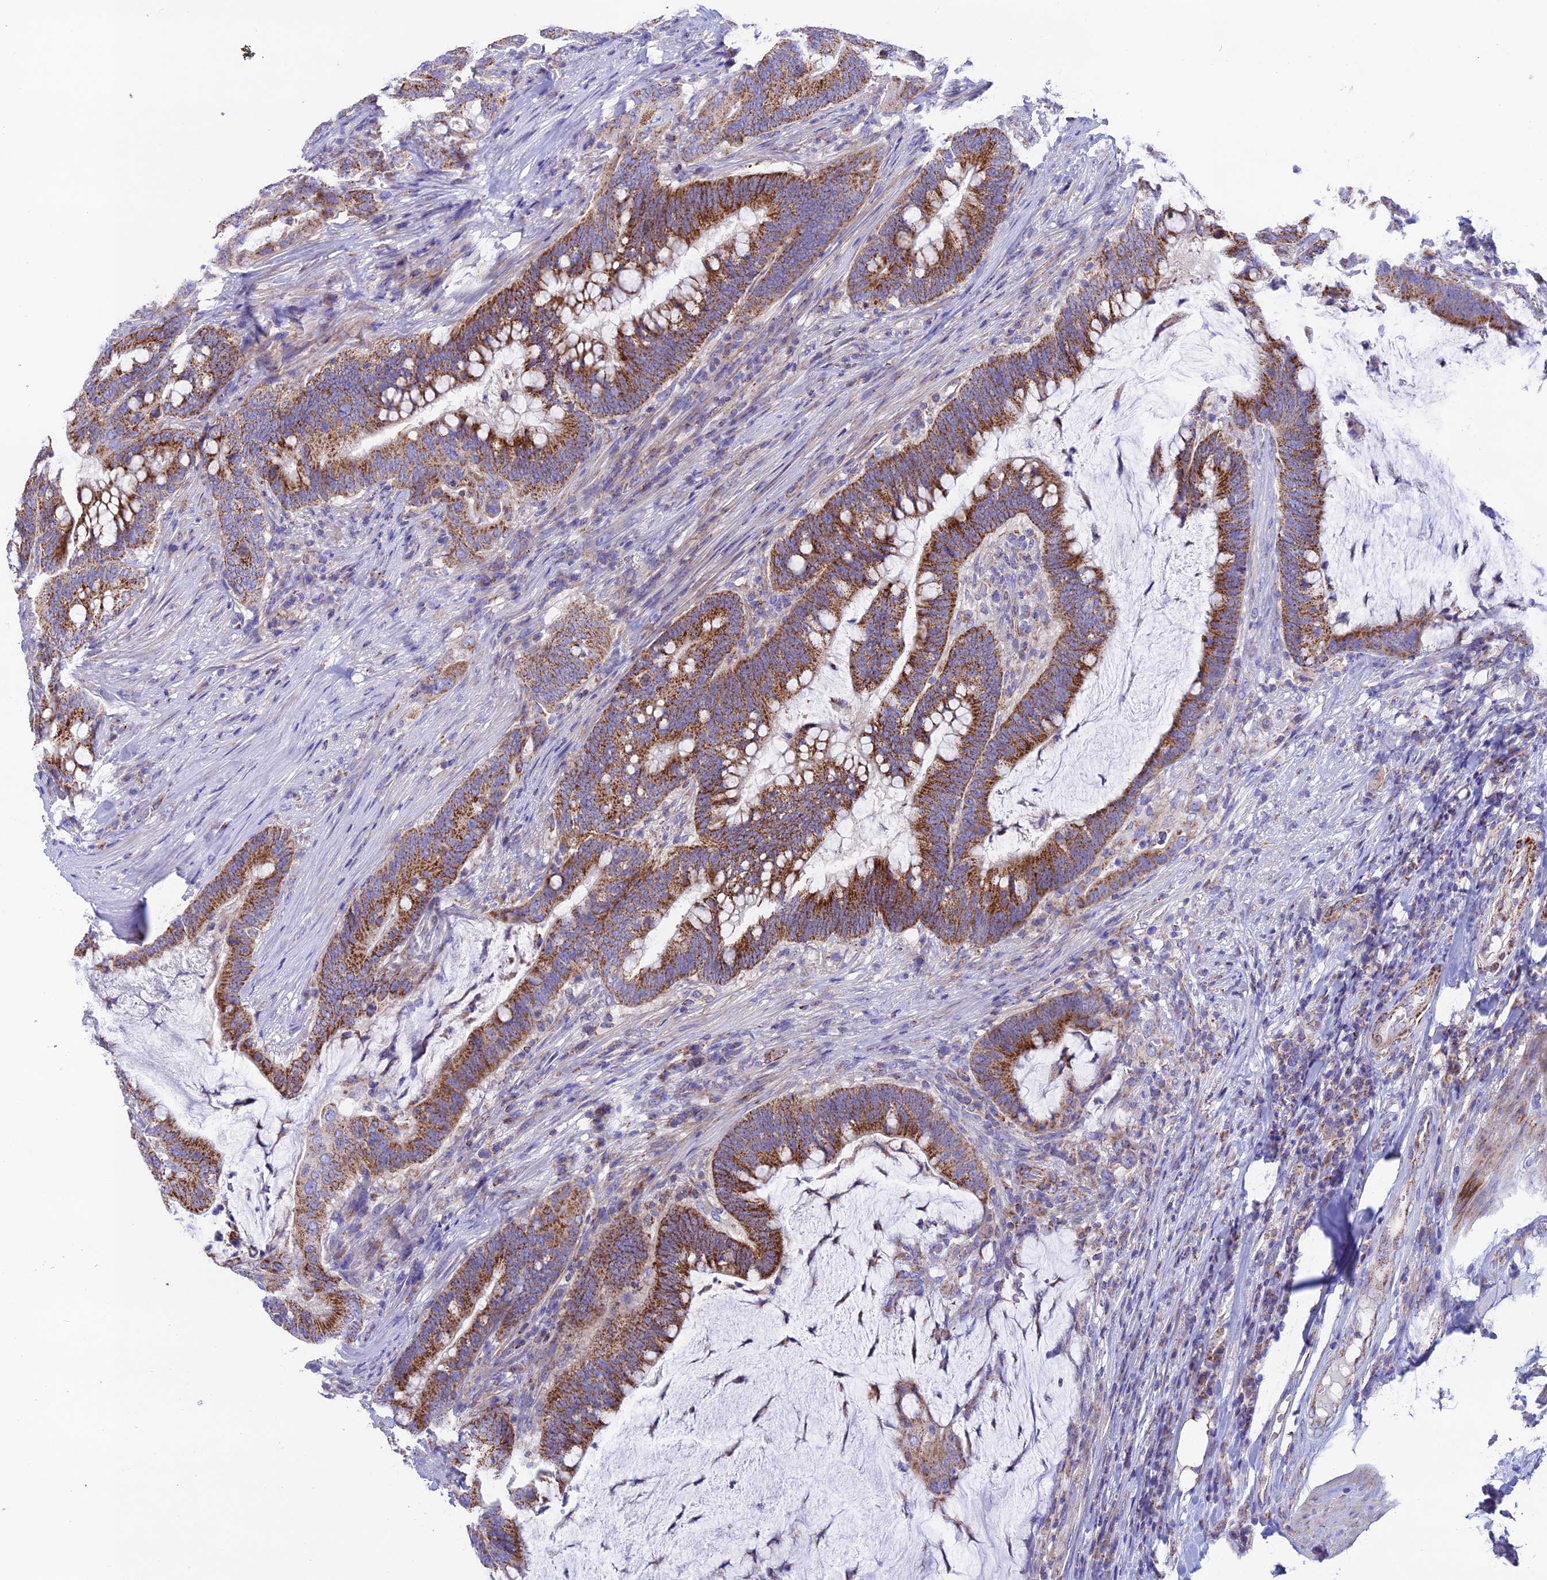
{"staining": {"intensity": "moderate", "quantity": ">75%", "location": "cytoplasmic/membranous"}, "tissue": "colorectal cancer", "cell_type": "Tumor cells", "image_type": "cancer", "snomed": [{"axis": "morphology", "description": "Adenocarcinoma, NOS"}, {"axis": "topography", "description": "Colon"}], "caption": "Colorectal cancer (adenocarcinoma) was stained to show a protein in brown. There is medium levels of moderate cytoplasmic/membranous positivity in approximately >75% of tumor cells. Using DAB (brown) and hematoxylin (blue) stains, captured at high magnification using brightfield microscopy.", "gene": "HSDL2", "patient": {"sex": "female", "age": 66}}